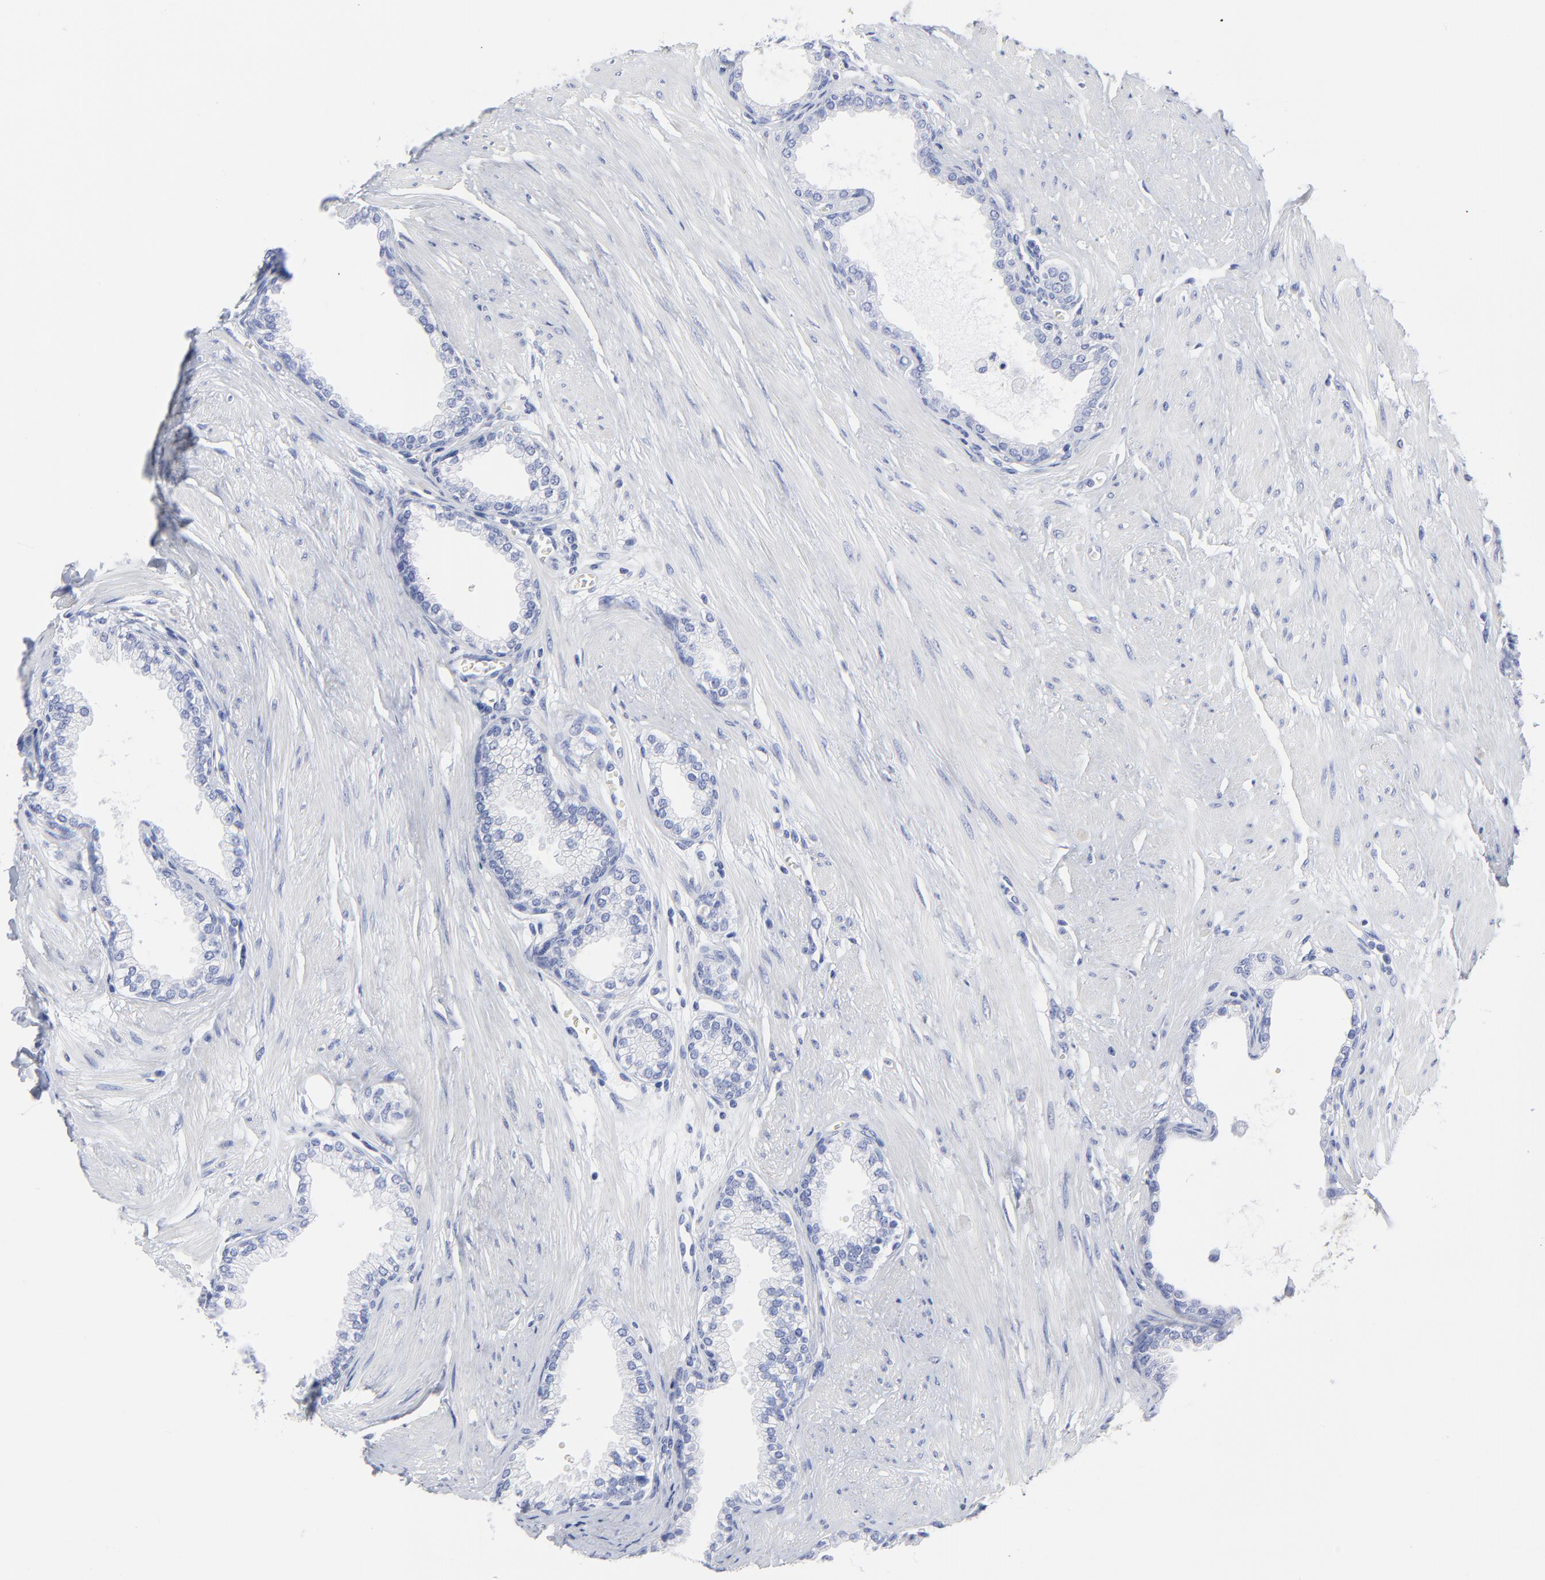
{"staining": {"intensity": "negative", "quantity": "none", "location": "none"}, "tissue": "prostate", "cell_type": "Glandular cells", "image_type": "normal", "snomed": [{"axis": "morphology", "description": "Normal tissue, NOS"}, {"axis": "topography", "description": "Prostate"}], "caption": "DAB immunohistochemical staining of unremarkable human prostate demonstrates no significant positivity in glandular cells. (Immunohistochemistry (ihc), brightfield microscopy, high magnification).", "gene": "CNTN3", "patient": {"sex": "male", "age": 64}}